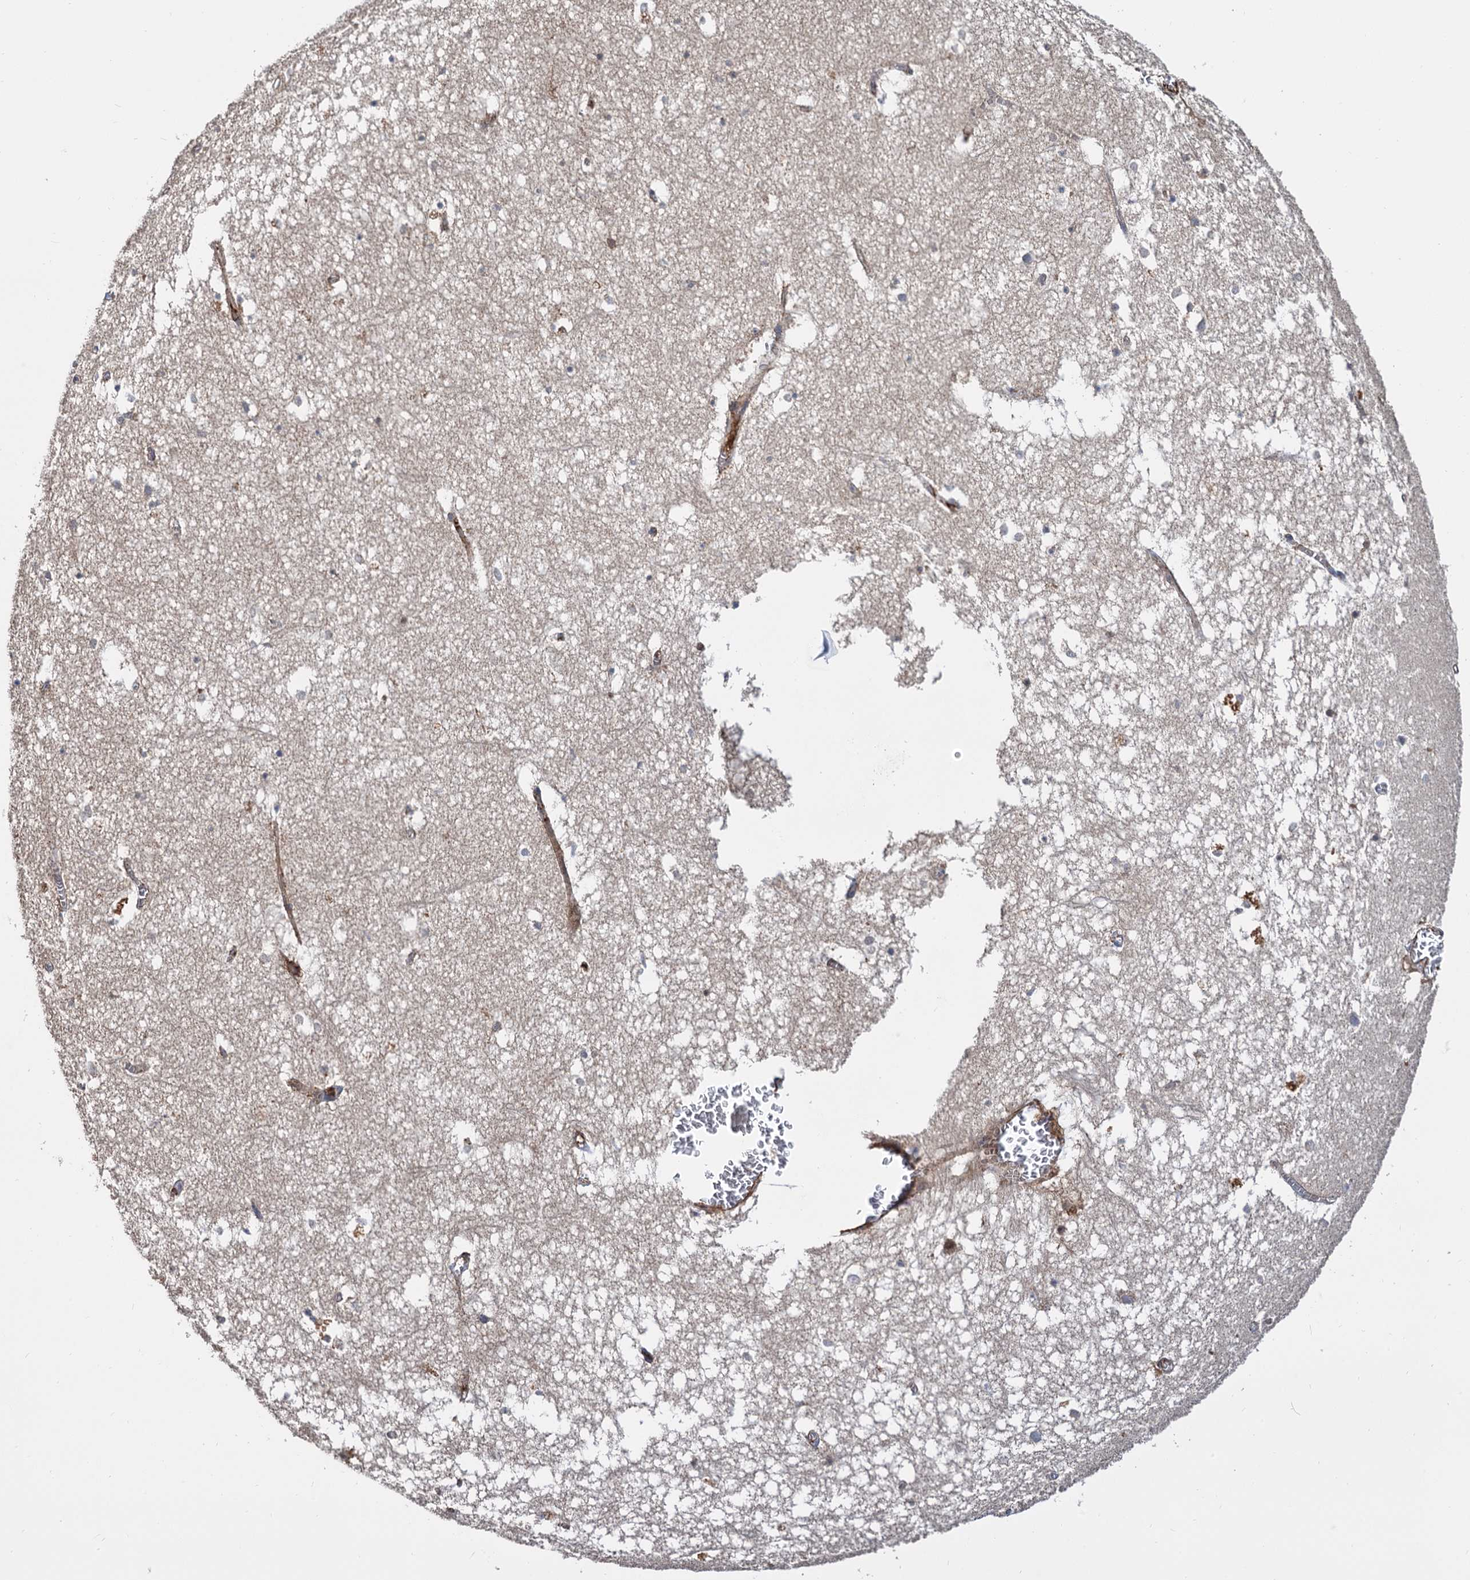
{"staining": {"intensity": "negative", "quantity": "none", "location": "none"}, "tissue": "hippocampus", "cell_type": "Glial cells", "image_type": "normal", "snomed": [{"axis": "morphology", "description": "Normal tissue, NOS"}, {"axis": "topography", "description": "Hippocampus"}], "caption": "There is no significant positivity in glial cells of hippocampus. (DAB (3,3'-diaminobenzidine) immunohistochemistry, high magnification).", "gene": "ALKBH7", "patient": {"sex": "female", "age": 64}}